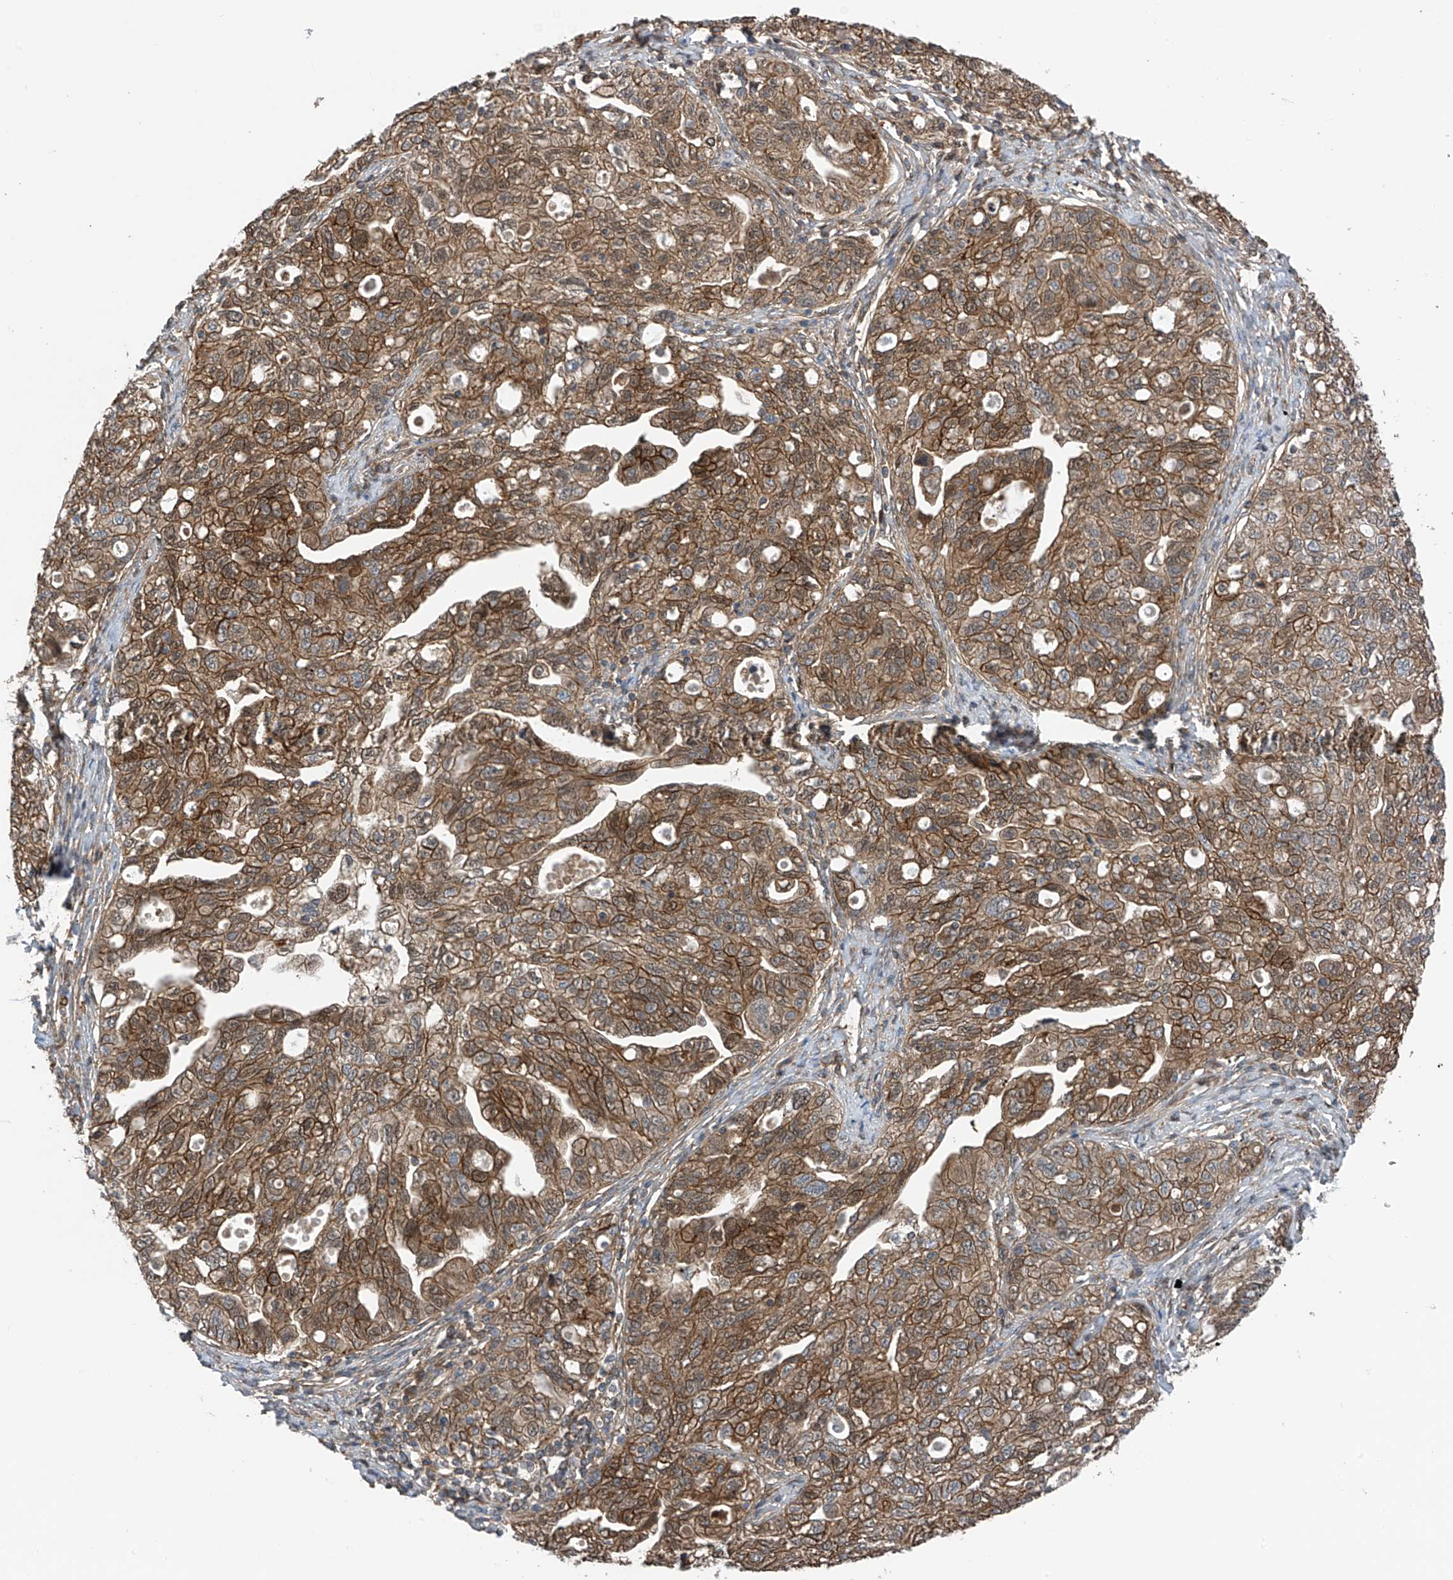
{"staining": {"intensity": "moderate", "quantity": ">75%", "location": "cytoplasmic/membranous"}, "tissue": "ovarian cancer", "cell_type": "Tumor cells", "image_type": "cancer", "snomed": [{"axis": "morphology", "description": "Carcinoma, NOS"}, {"axis": "morphology", "description": "Cystadenocarcinoma, serous, NOS"}, {"axis": "topography", "description": "Ovary"}], "caption": "This micrograph displays immunohistochemistry staining of human ovarian cancer (carcinoma), with medium moderate cytoplasmic/membranous expression in approximately >75% of tumor cells.", "gene": "CHPF", "patient": {"sex": "female", "age": 69}}